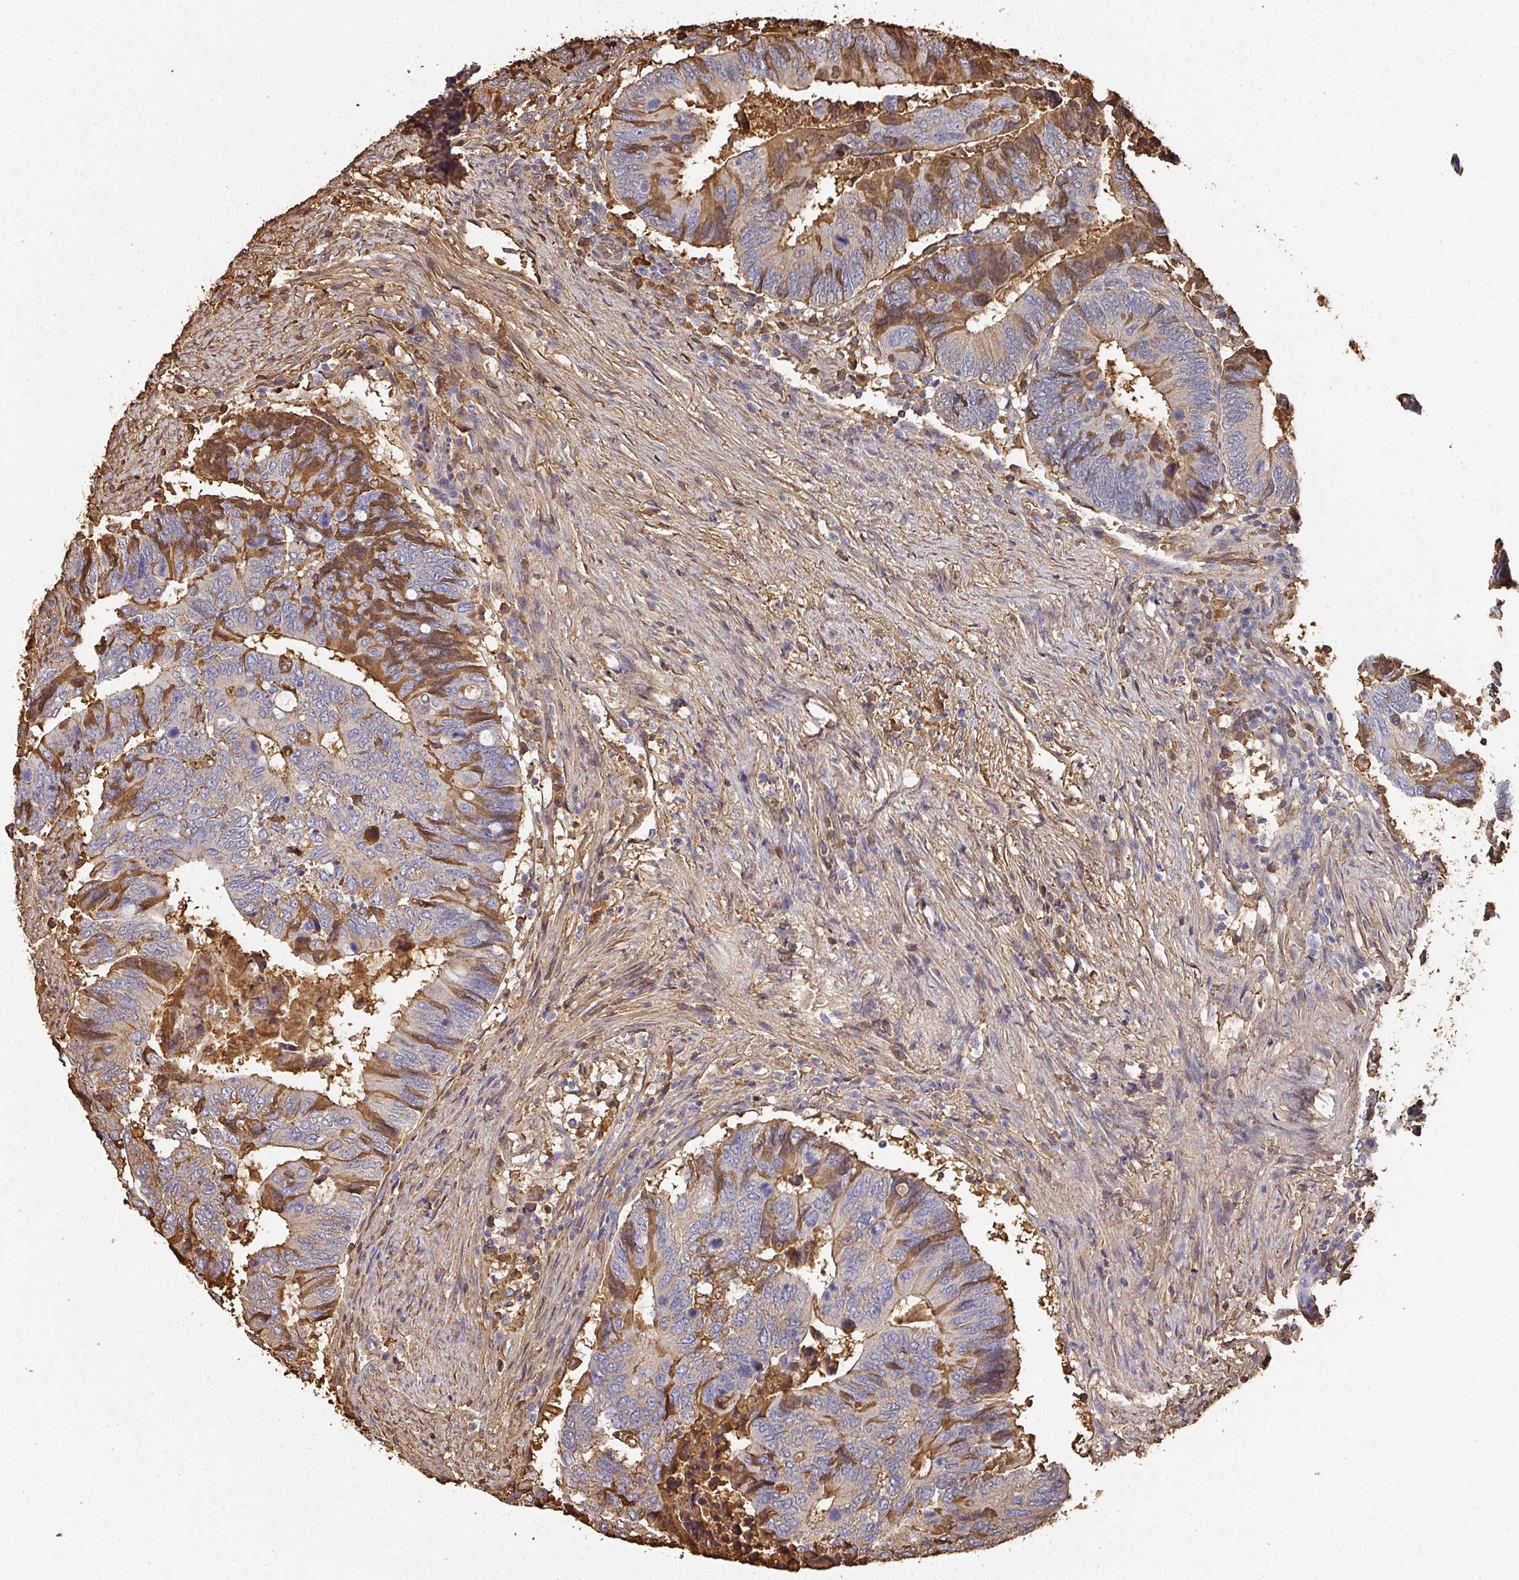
{"staining": {"intensity": "moderate", "quantity": "25%-75%", "location": "cytoplasmic/membranous"}, "tissue": "colorectal cancer", "cell_type": "Tumor cells", "image_type": "cancer", "snomed": [{"axis": "morphology", "description": "Adenocarcinoma, NOS"}, {"axis": "topography", "description": "Colon"}], "caption": "Colorectal adenocarcinoma stained for a protein shows moderate cytoplasmic/membranous positivity in tumor cells.", "gene": "ALB", "patient": {"sex": "male", "age": 87}}